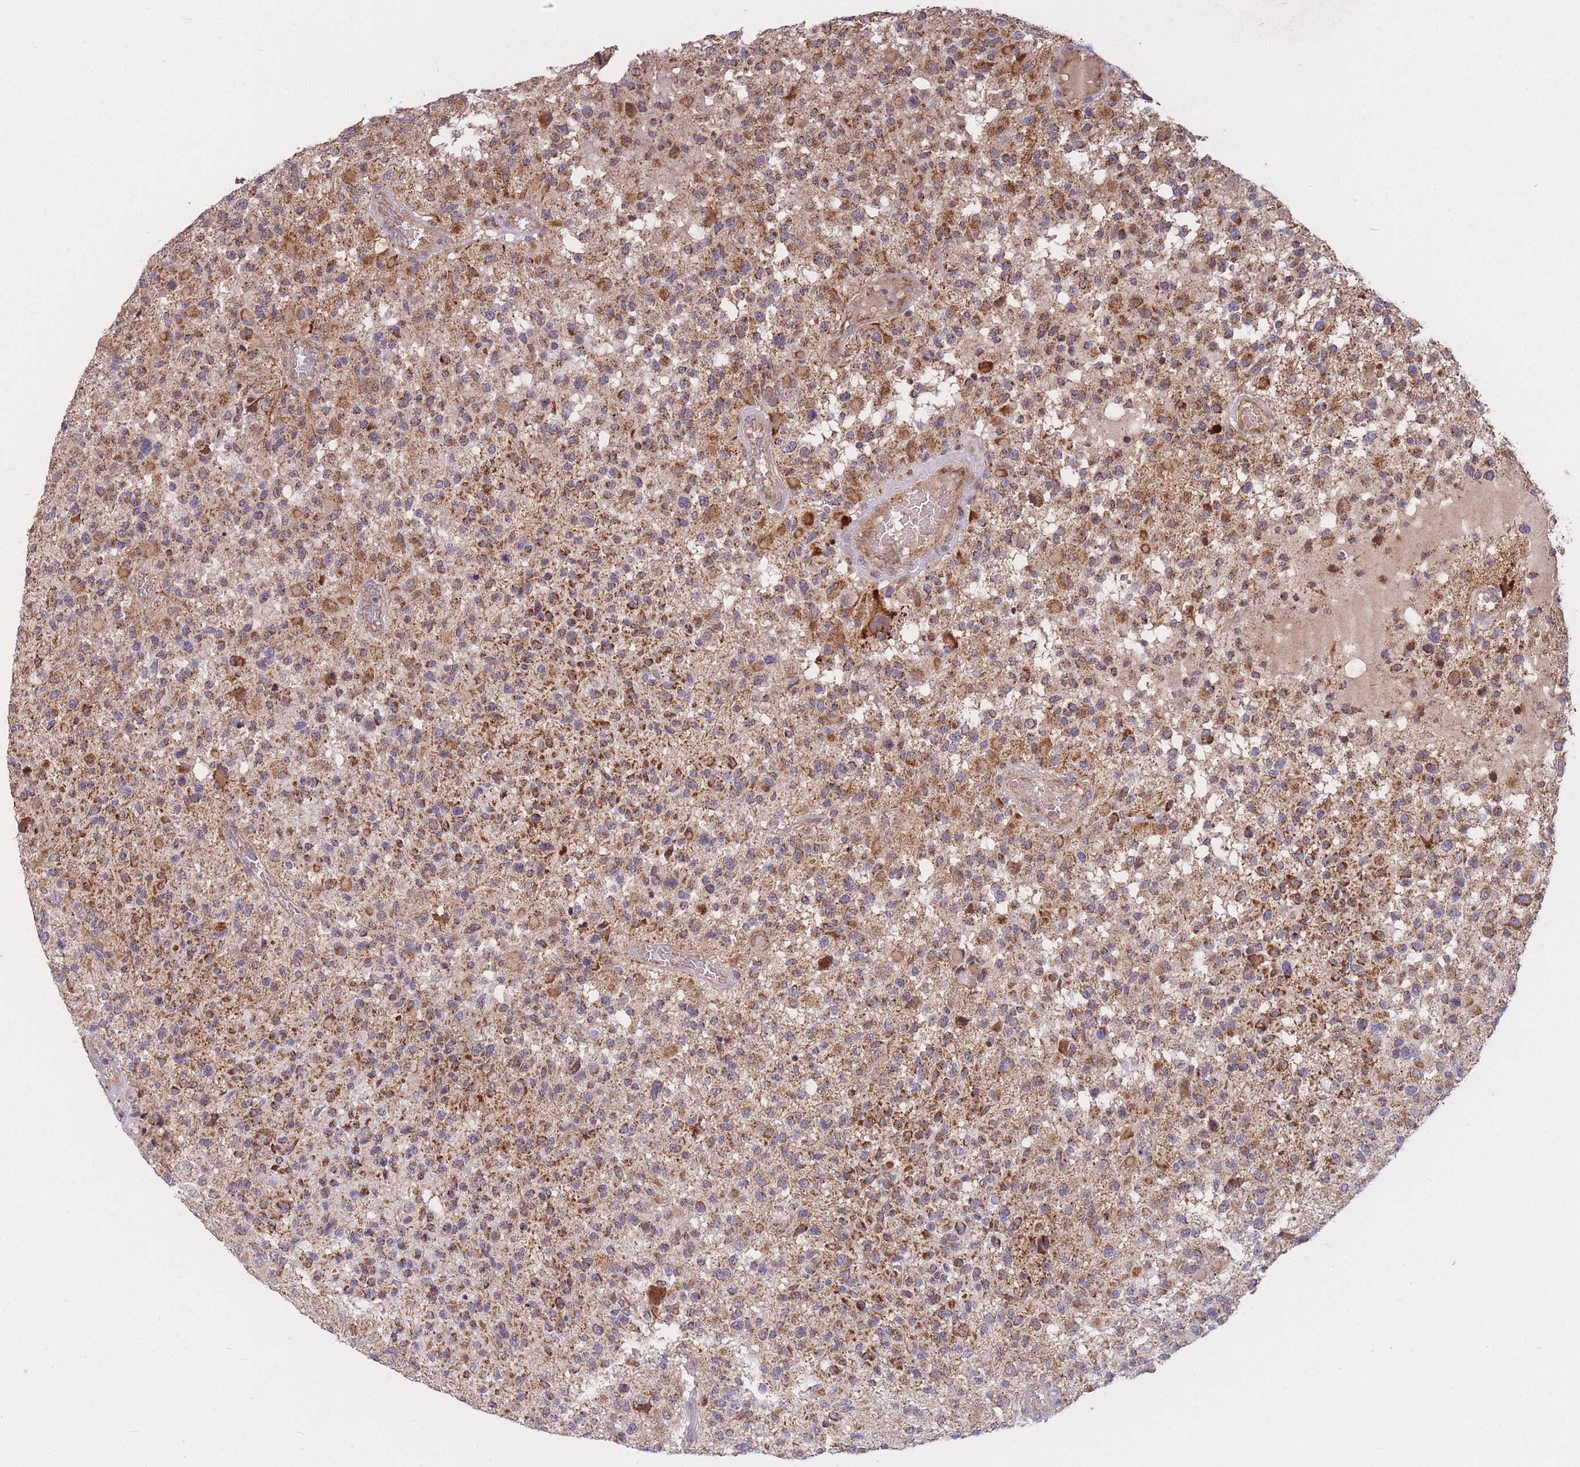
{"staining": {"intensity": "strong", "quantity": ">75%", "location": "cytoplasmic/membranous"}, "tissue": "glioma", "cell_type": "Tumor cells", "image_type": "cancer", "snomed": [{"axis": "morphology", "description": "Glioma, malignant, High grade"}, {"axis": "morphology", "description": "Glioblastoma, NOS"}, {"axis": "topography", "description": "Brain"}], "caption": "High-grade glioma (malignant) stained for a protein (brown) demonstrates strong cytoplasmic/membranous positive expression in about >75% of tumor cells.", "gene": "PTPMT1", "patient": {"sex": "male", "age": 60}}